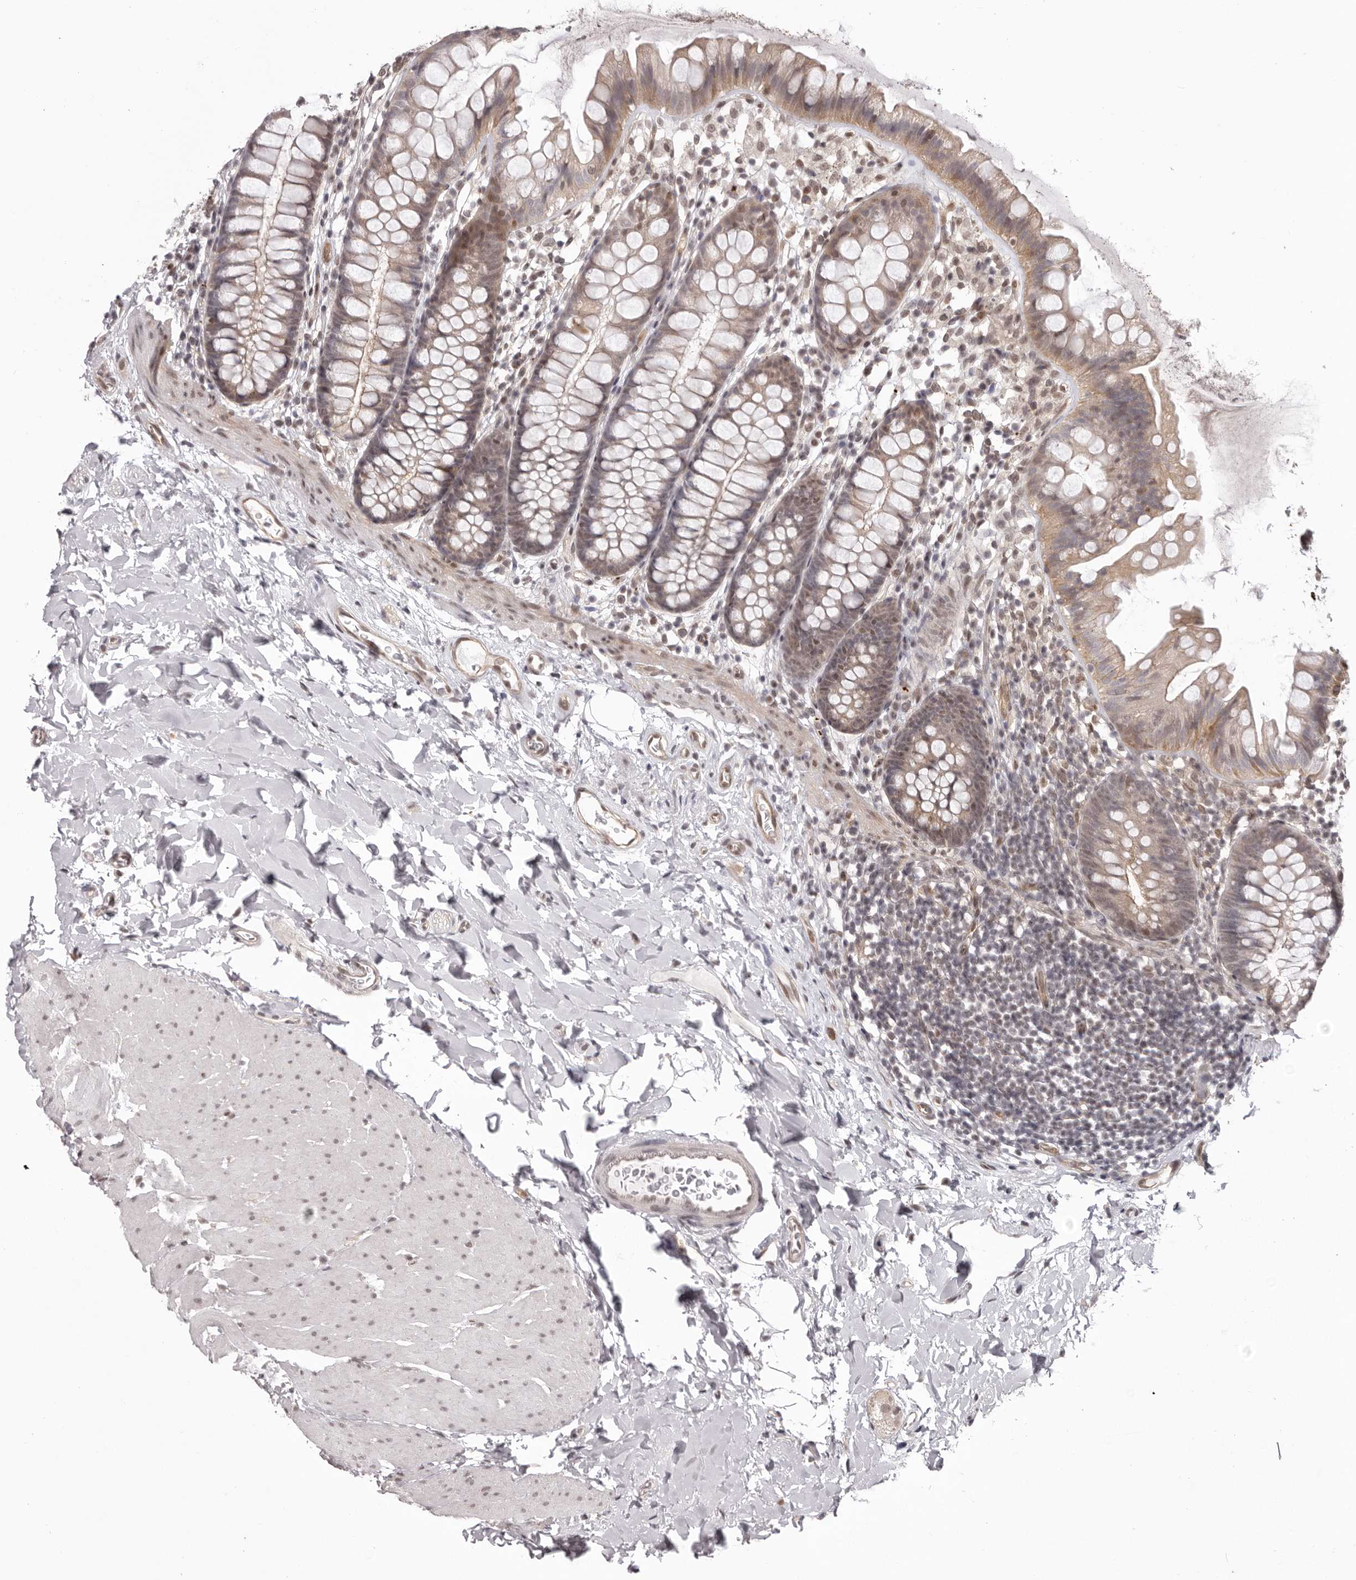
{"staining": {"intensity": "weak", "quantity": ">75%", "location": "cytoplasmic/membranous,nuclear"}, "tissue": "colon", "cell_type": "Endothelial cells", "image_type": "normal", "snomed": [{"axis": "morphology", "description": "Normal tissue, NOS"}, {"axis": "topography", "description": "Colon"}], "caption": "A micrograph showing weak cytoplasmic/membranous,nuclear staining in approximately >75% of endothelial cells in benign colon, as visualized by brown immunohistochemical staining.", "gene": "RNF2", "patient": {"sex": "female", "age": 62}}